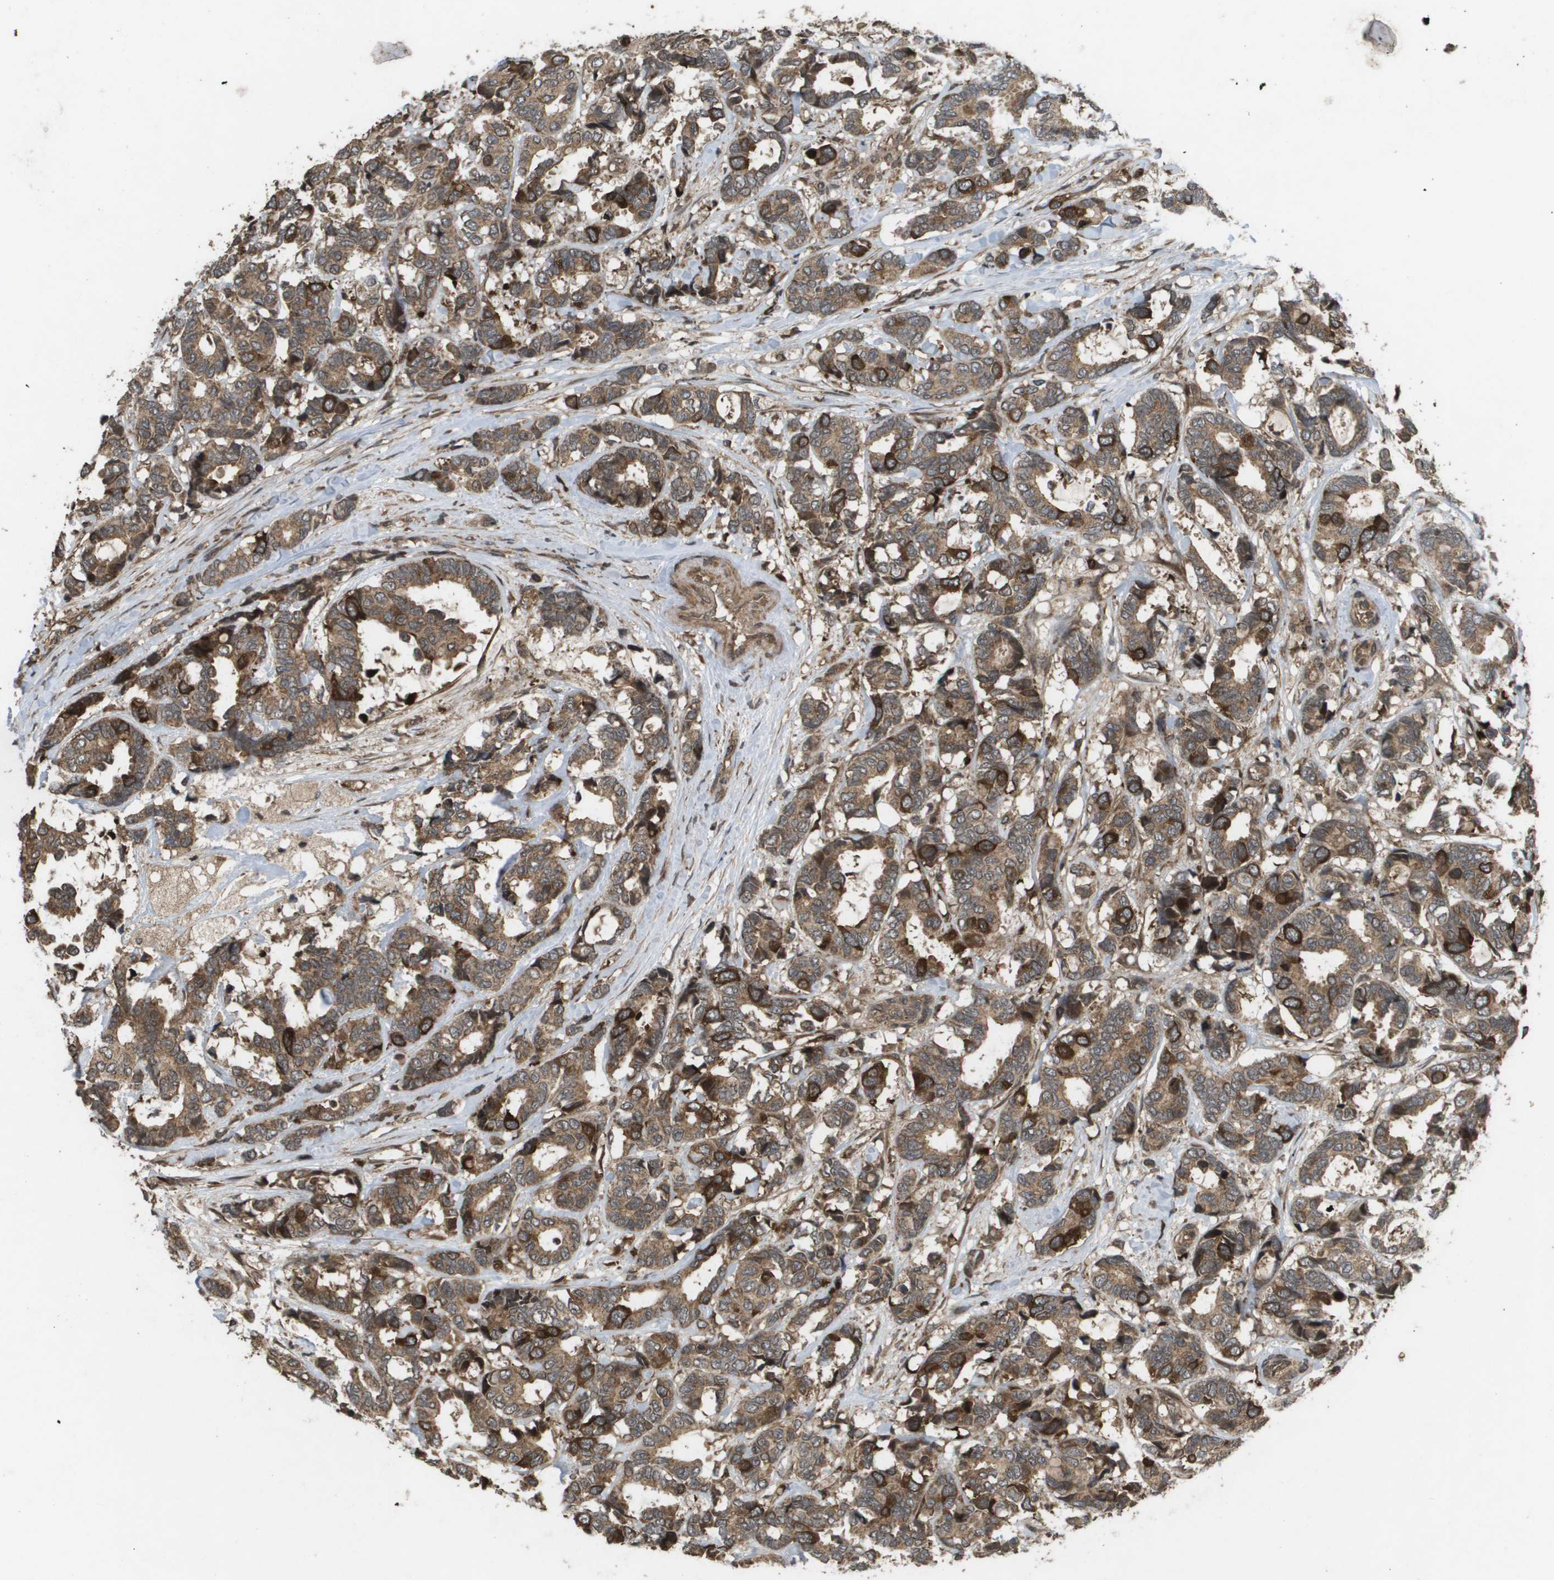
{"staining": {"intensity": "strong", "quantity": ">75%", "location": "cytoplasmic/membranous"}, "tissue": "breast cancer", "cell_type": "Tumor cells", "image_type": "cancer", "snomed": [{"axis": "morphology", "description": "Duct carcinoma"}, {"axis": "topography", "description": "Breast"}], "caption": "Protein expression analysis of breast cancer shows strong cytoplasmic/membranous expression in approximately >75% of tumor cells.", "gene": "KIF11", "patient": {"sex": "female", "age": 87}}